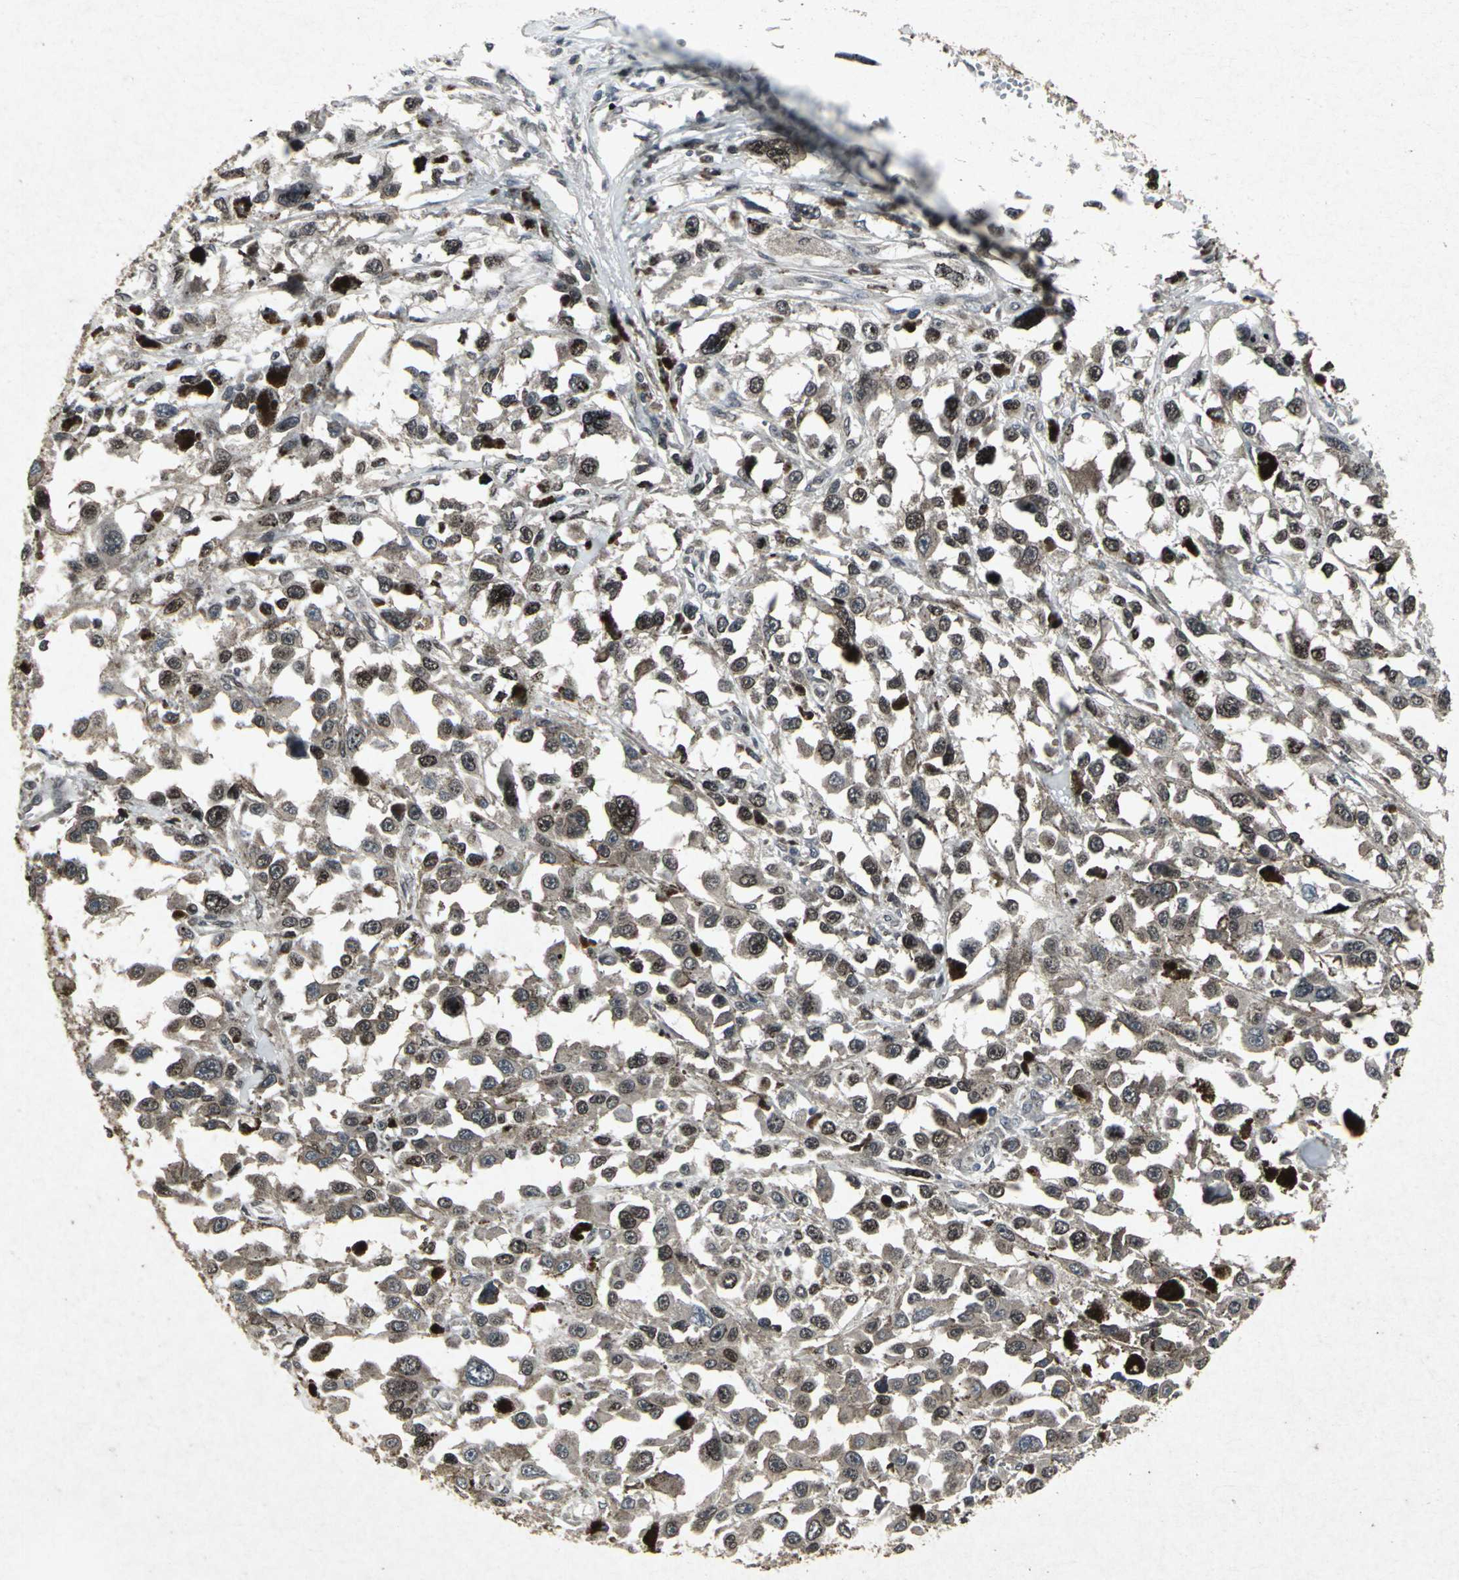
{"staining": {"intensity": "strong", "quantity": ">75%", "location": "nuclear"}, "tissue": "melanoma", "cell_type": "Tumor cells", "image_type": "cancer", "snomed": [{"axis": "morphology", "description": "Malignant melanoma, Metastatic site"}, {"axis": "topography", "description": "Lymph node"}], "caption": "IHC of human malignant melanoma (metastatic site) demonstrates high levels of strong nuclear staining in about >75% of tumor cells.", "gene": "SH2B3", "patient": {"sex": "male", "age": 59}}